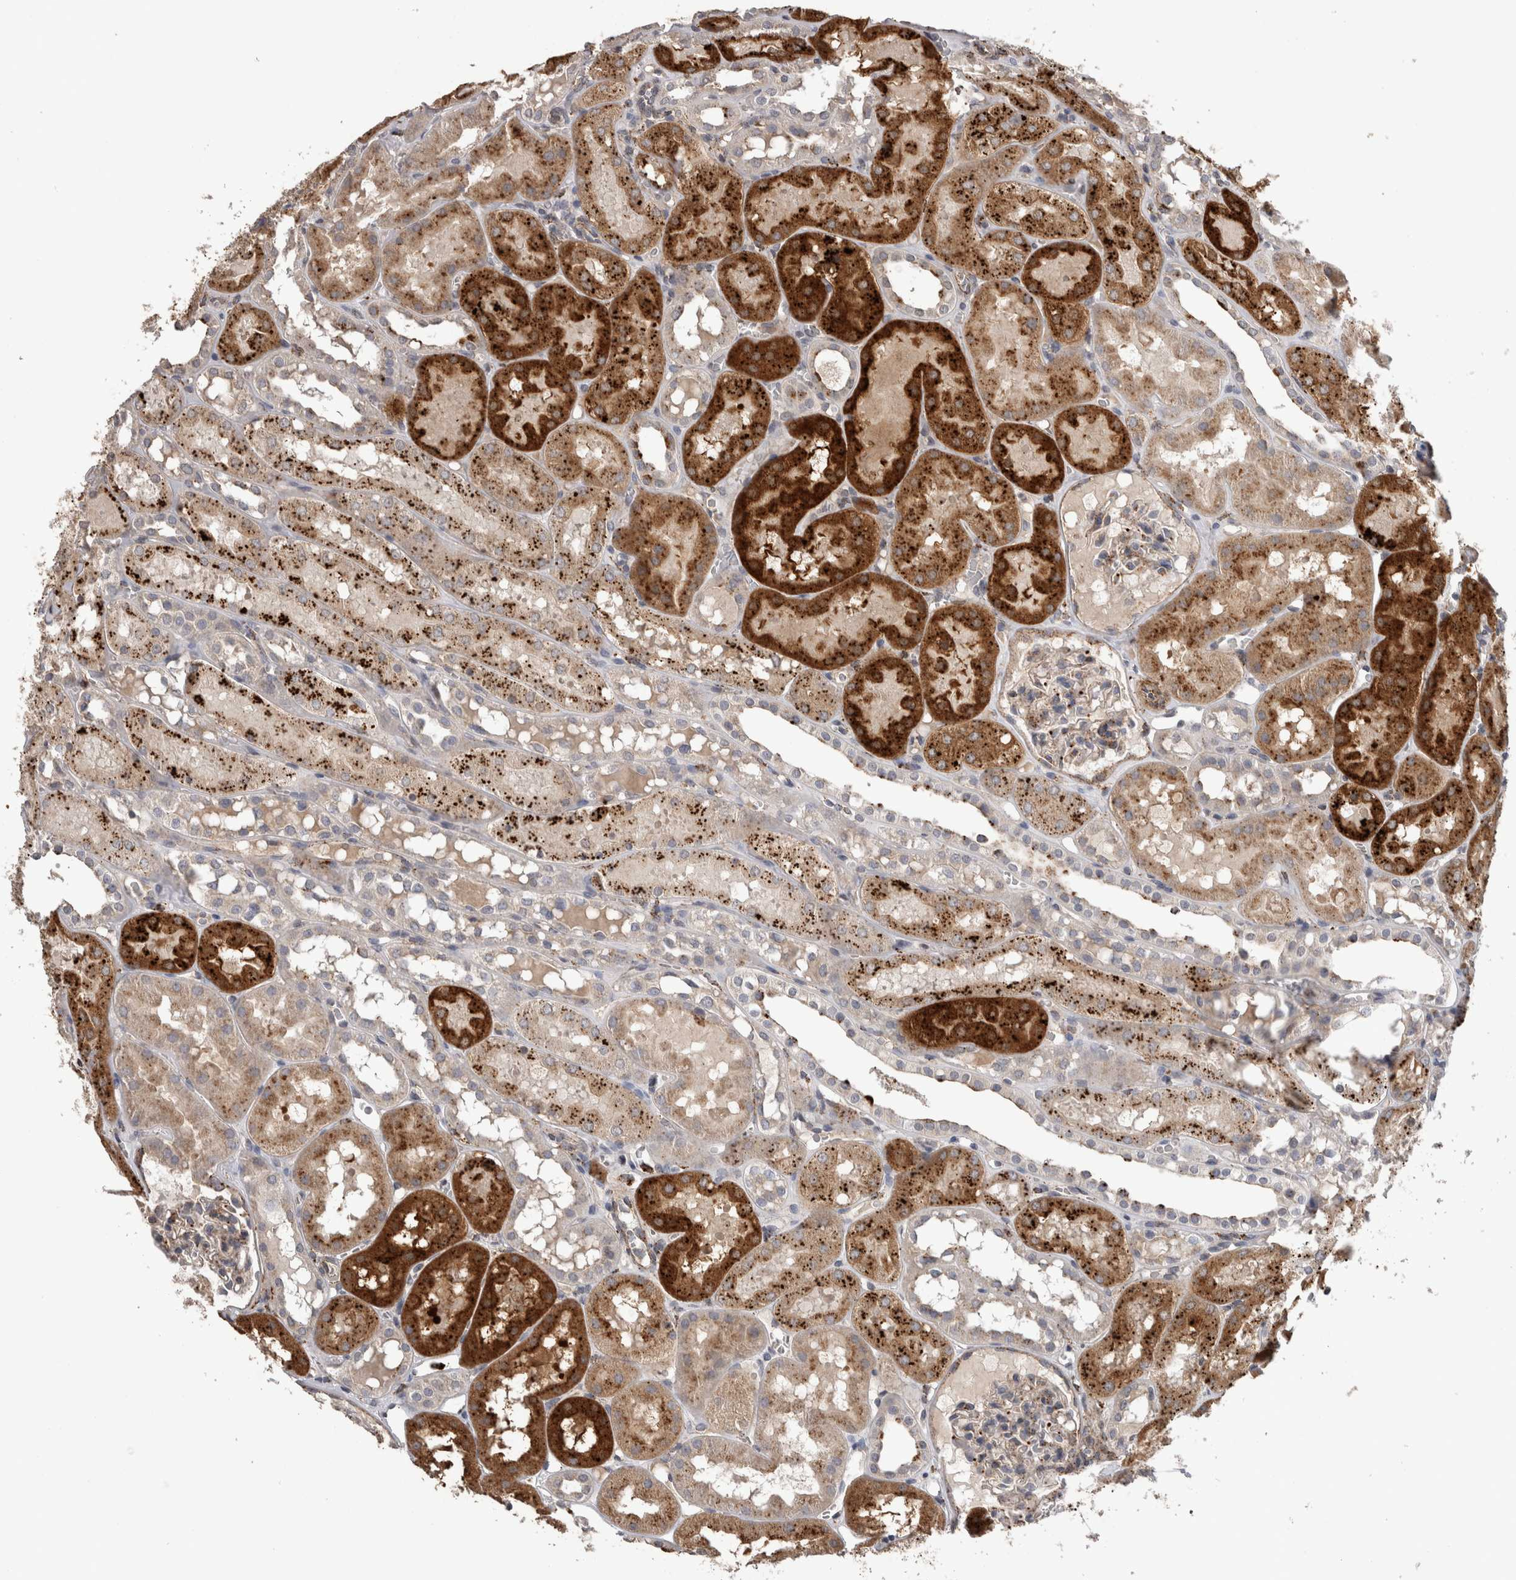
{"staining": {"intensity": "weak", "quantity": "<25%", "location": "cytoplasmic/membranous"}, "tissue": "kidney", "cell_type": "Cells in glomeruli", "image_type": "normal", "snomed": [{"axis": "morphology", "description": "Normal tissue, NOS"}, {"axis": "topography", "description": "Kidney"}, {"axis": "topography", "description": "Urinary bladder"}], "caption": "DAB (3,3'-diaminobenzidine) immunohistochemical staining of benign kidney demonstrates no significant expression in cells in glomeruli. (Stains: DAB (3,3'-diaminobenzidine) immunohistochemistry (IHC) with hematoxylin counter stain, Microscopy: brightfield microscopy at high magnification).", "gene": "CTSZ", "patient": {"sex": "male", "age": 16}}